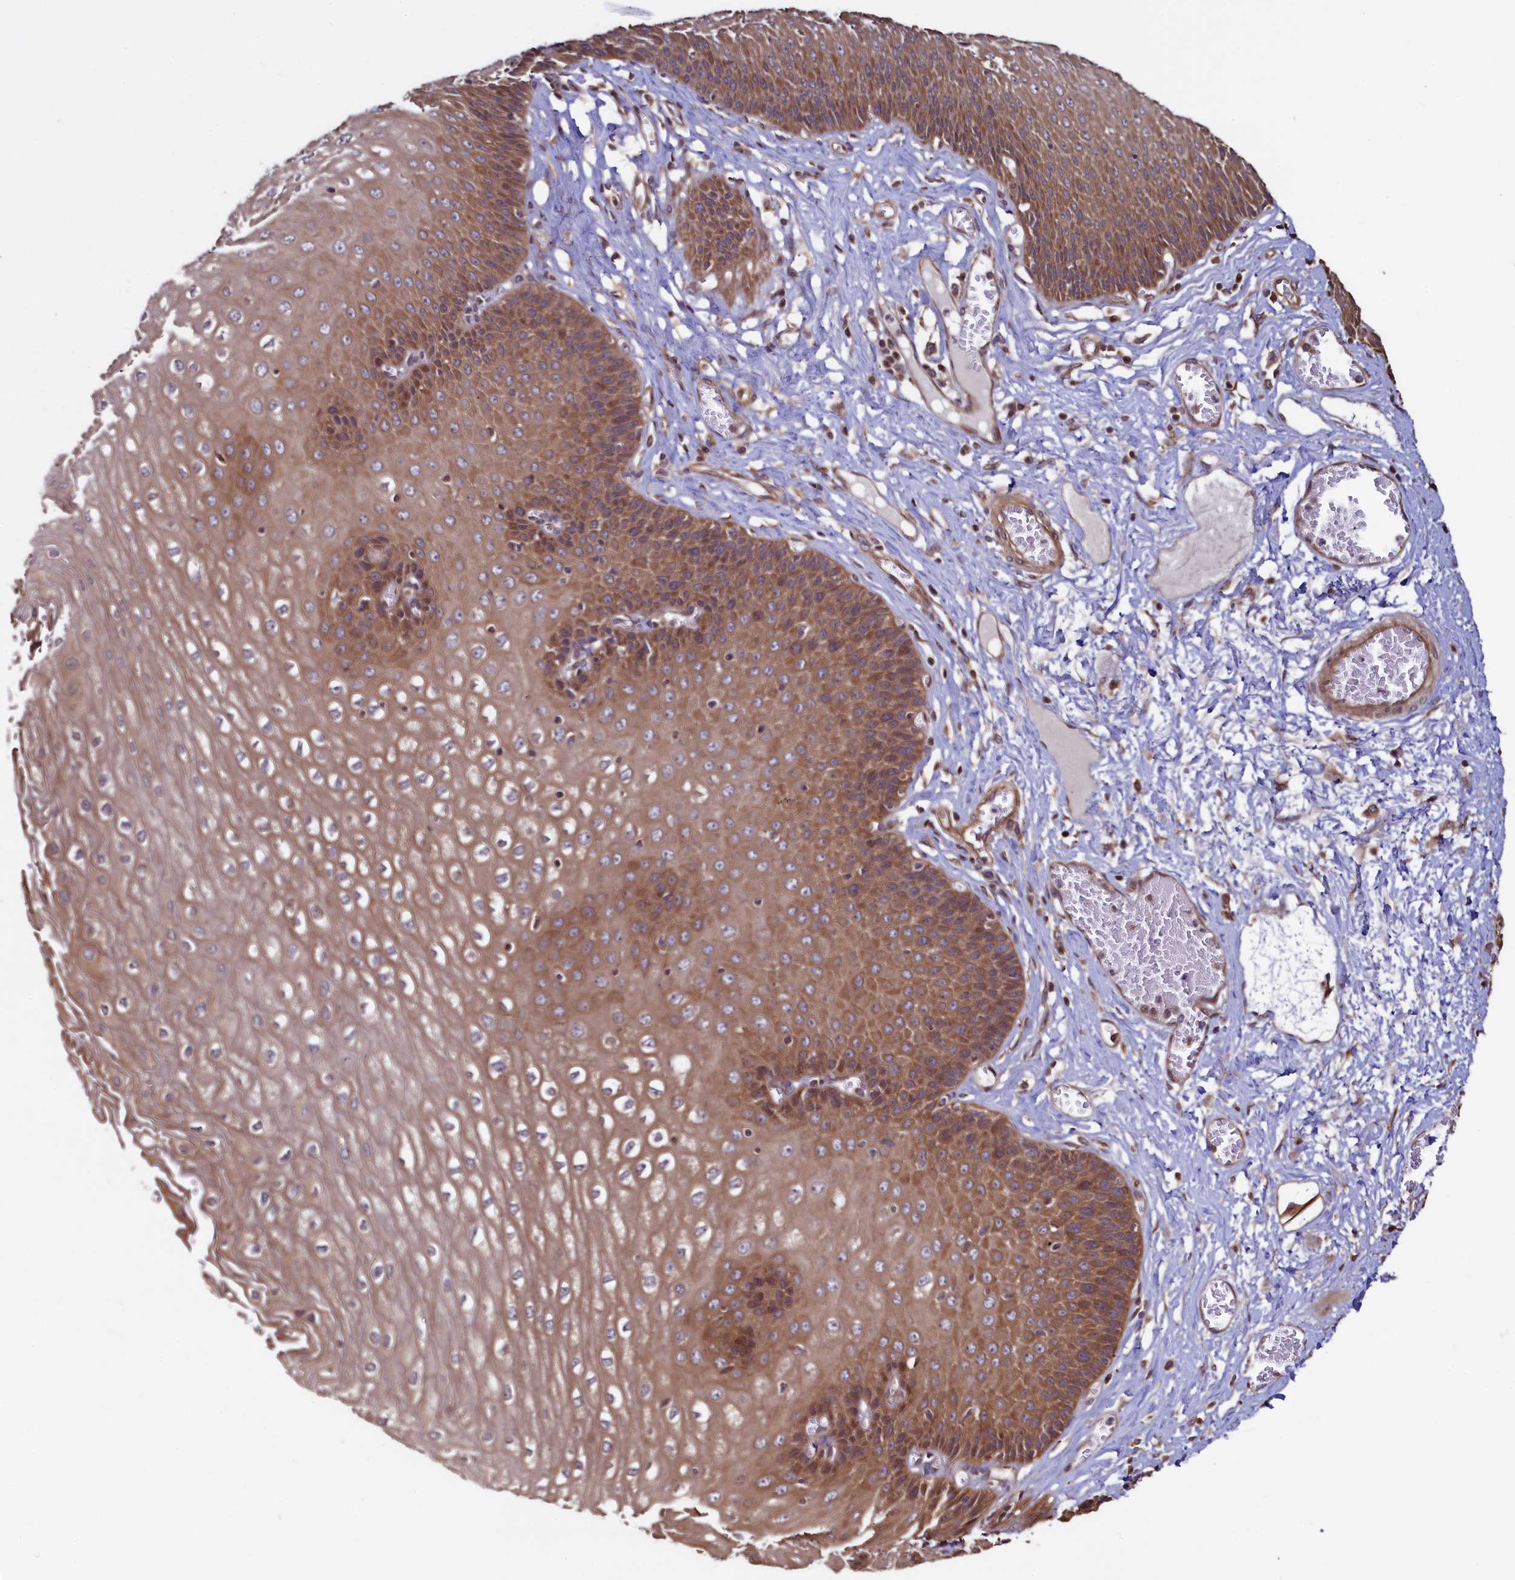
{"staining": {"intensity": "moderate", "quantity": ">75%", "location": "cytoplasmic/membranous"}, "tissue": "esophagus", "cell_type": "Squamous epithelial cells", "image_type": "normal", "snomed": [{"axis": "morphology", "description": "Normal tissue, NOS"}, {"axis": "topography", "description": "Esophagus"}], "caption": "Moderate cytoplasmic/membranous positivity for a protein is present in approximately >75% of squamous epithelial cells of unremarkable esophagus using immunohistochemistry (IHC).", "gene": "RBFA", "patient": {"sex": "male", "age": 60}}